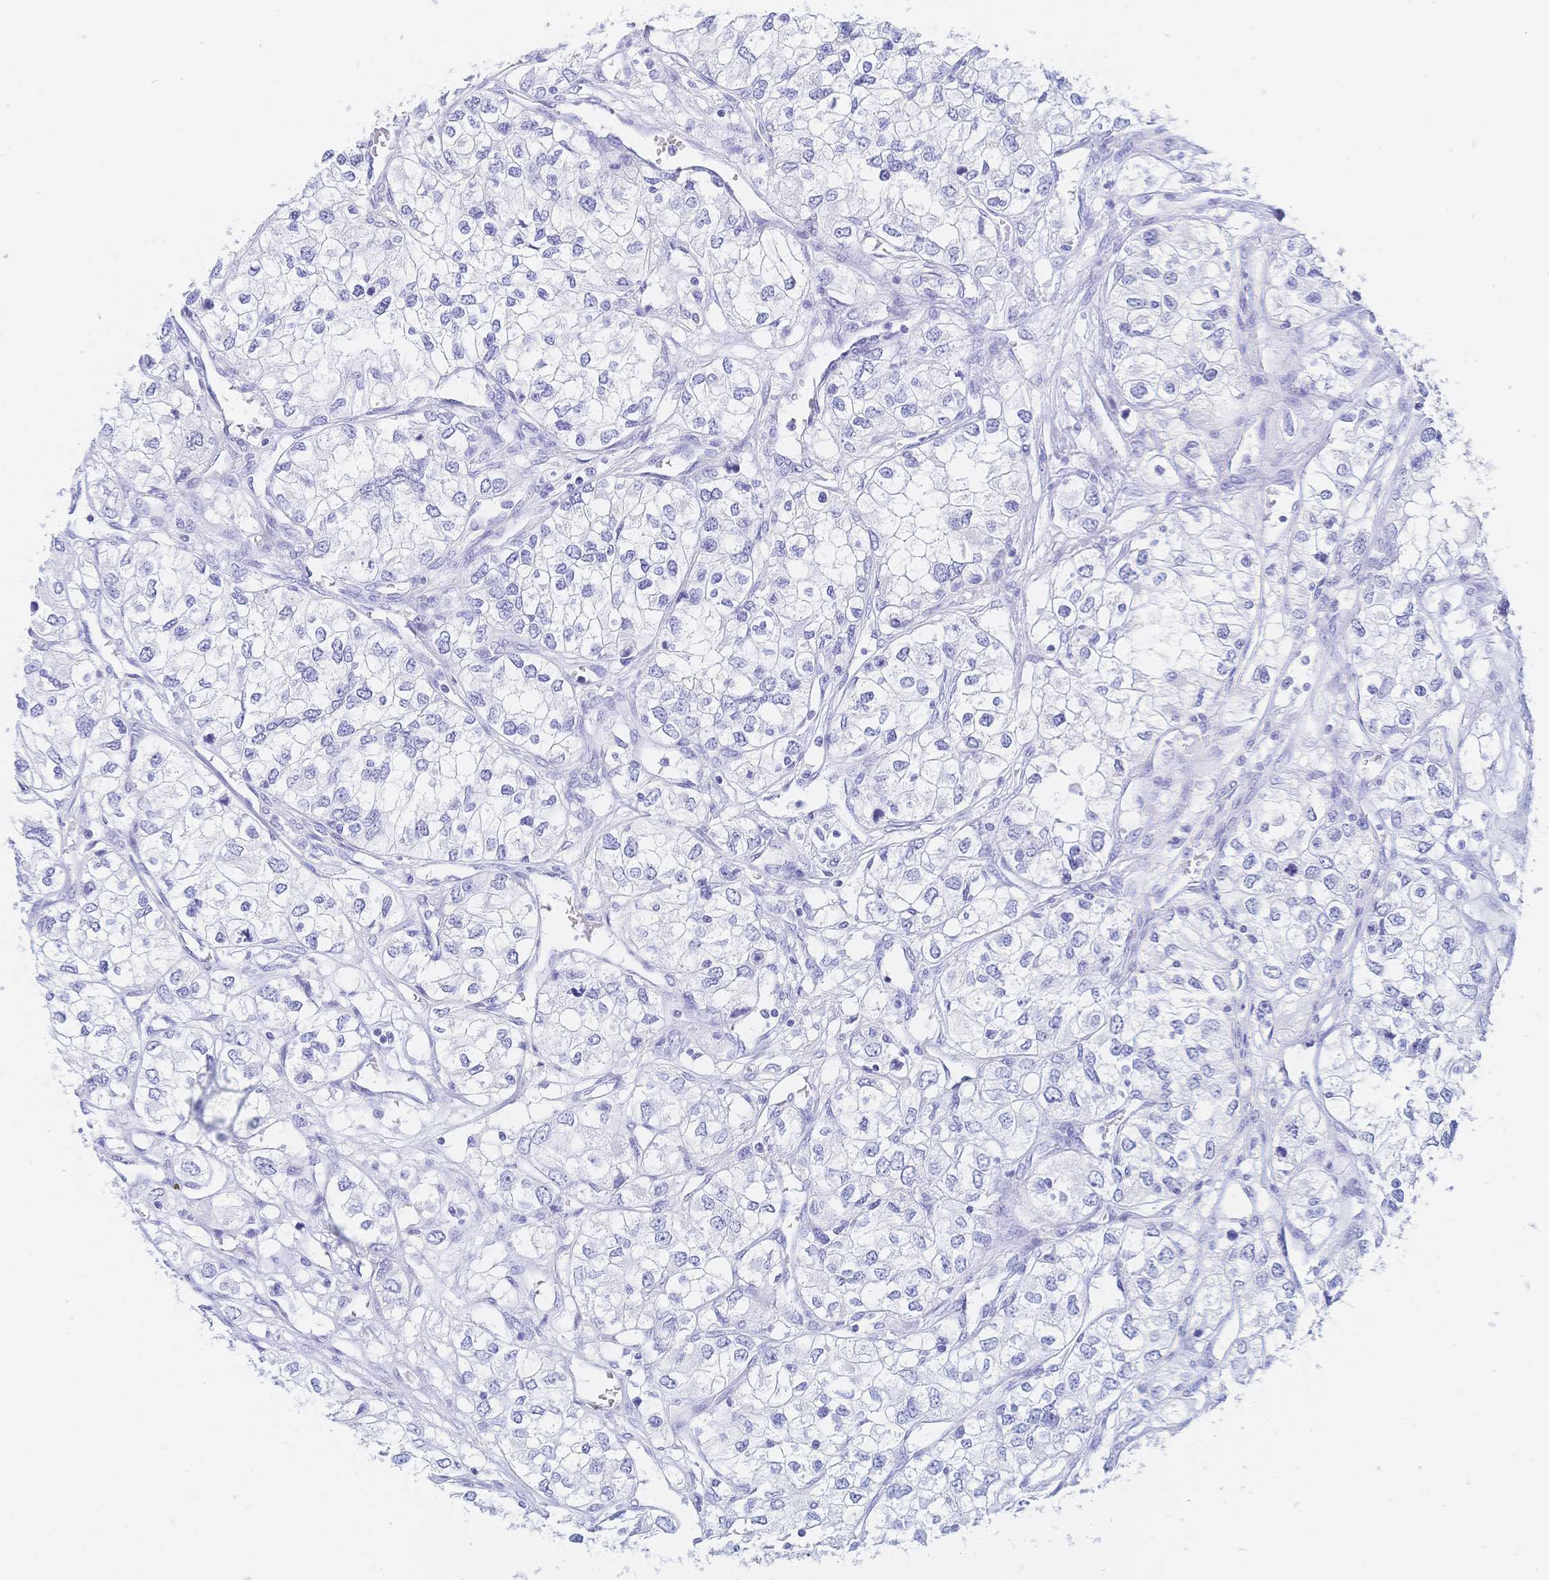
{"staining": {"intensity": "negative", "quantity": "none", "location": "none"}, "tissue": "renal cancer", "cell_type": "Tumor cells", "image_type": "cancer", "snomed": [{"axis": "morphology", "description": "Adenocarcinoma, NOS"}, {"axis": "topography", "description": "Kidney"}], "caption": "Immunohistochemistry (IHC) histopathology image of neoplastic tissue: human adenocarcinoma (renal) stained with DAB (3,3'-diaminobenzidine) demonstrates no significant protein staining in tumor cells.", "gene": "MEP1B", "patient": {"sex": "female", "age": 59}}